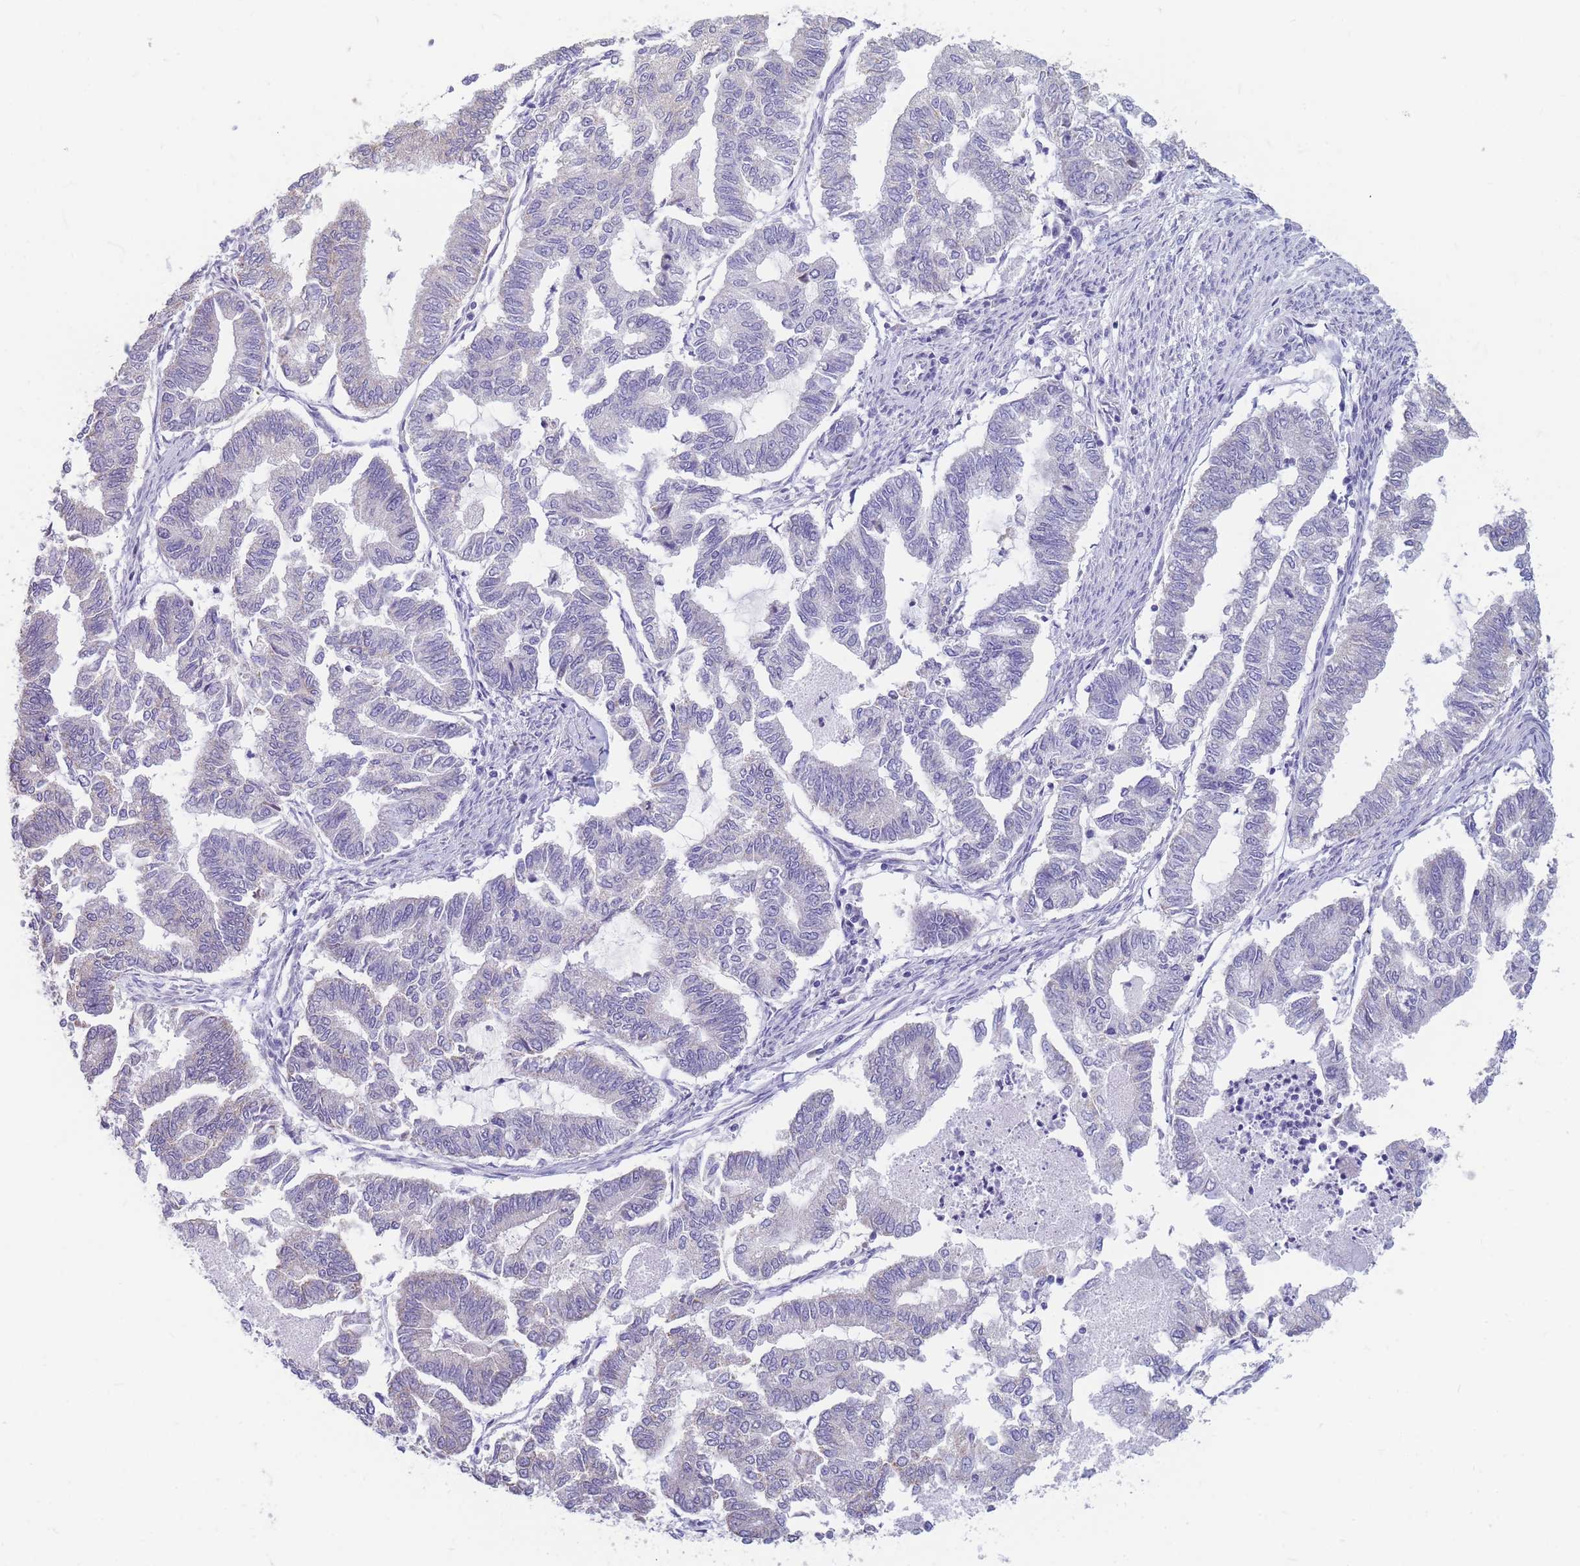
{"staining": {"intensity": "negative", "quantity": "none", "location": "none"}, "tissue": "endometrial cancer", "cell_type": "Tumor cells", "image_type": "cancer", "snomed": [{"axis": "morphology", "description": "Adenocarcinoma, NOS"}, {"axis": "topography", "description": "Endometrium"}], "caption": "Tumor cells are negative for brown protein staining in endometrial cancer (adenocarcinoma). The staining is performed using DAB brown chromogen with nuclei counter-stained in using hematoxylin.", "gene": "DHRS11", "patient": {"sex": "female", "age": 79}}